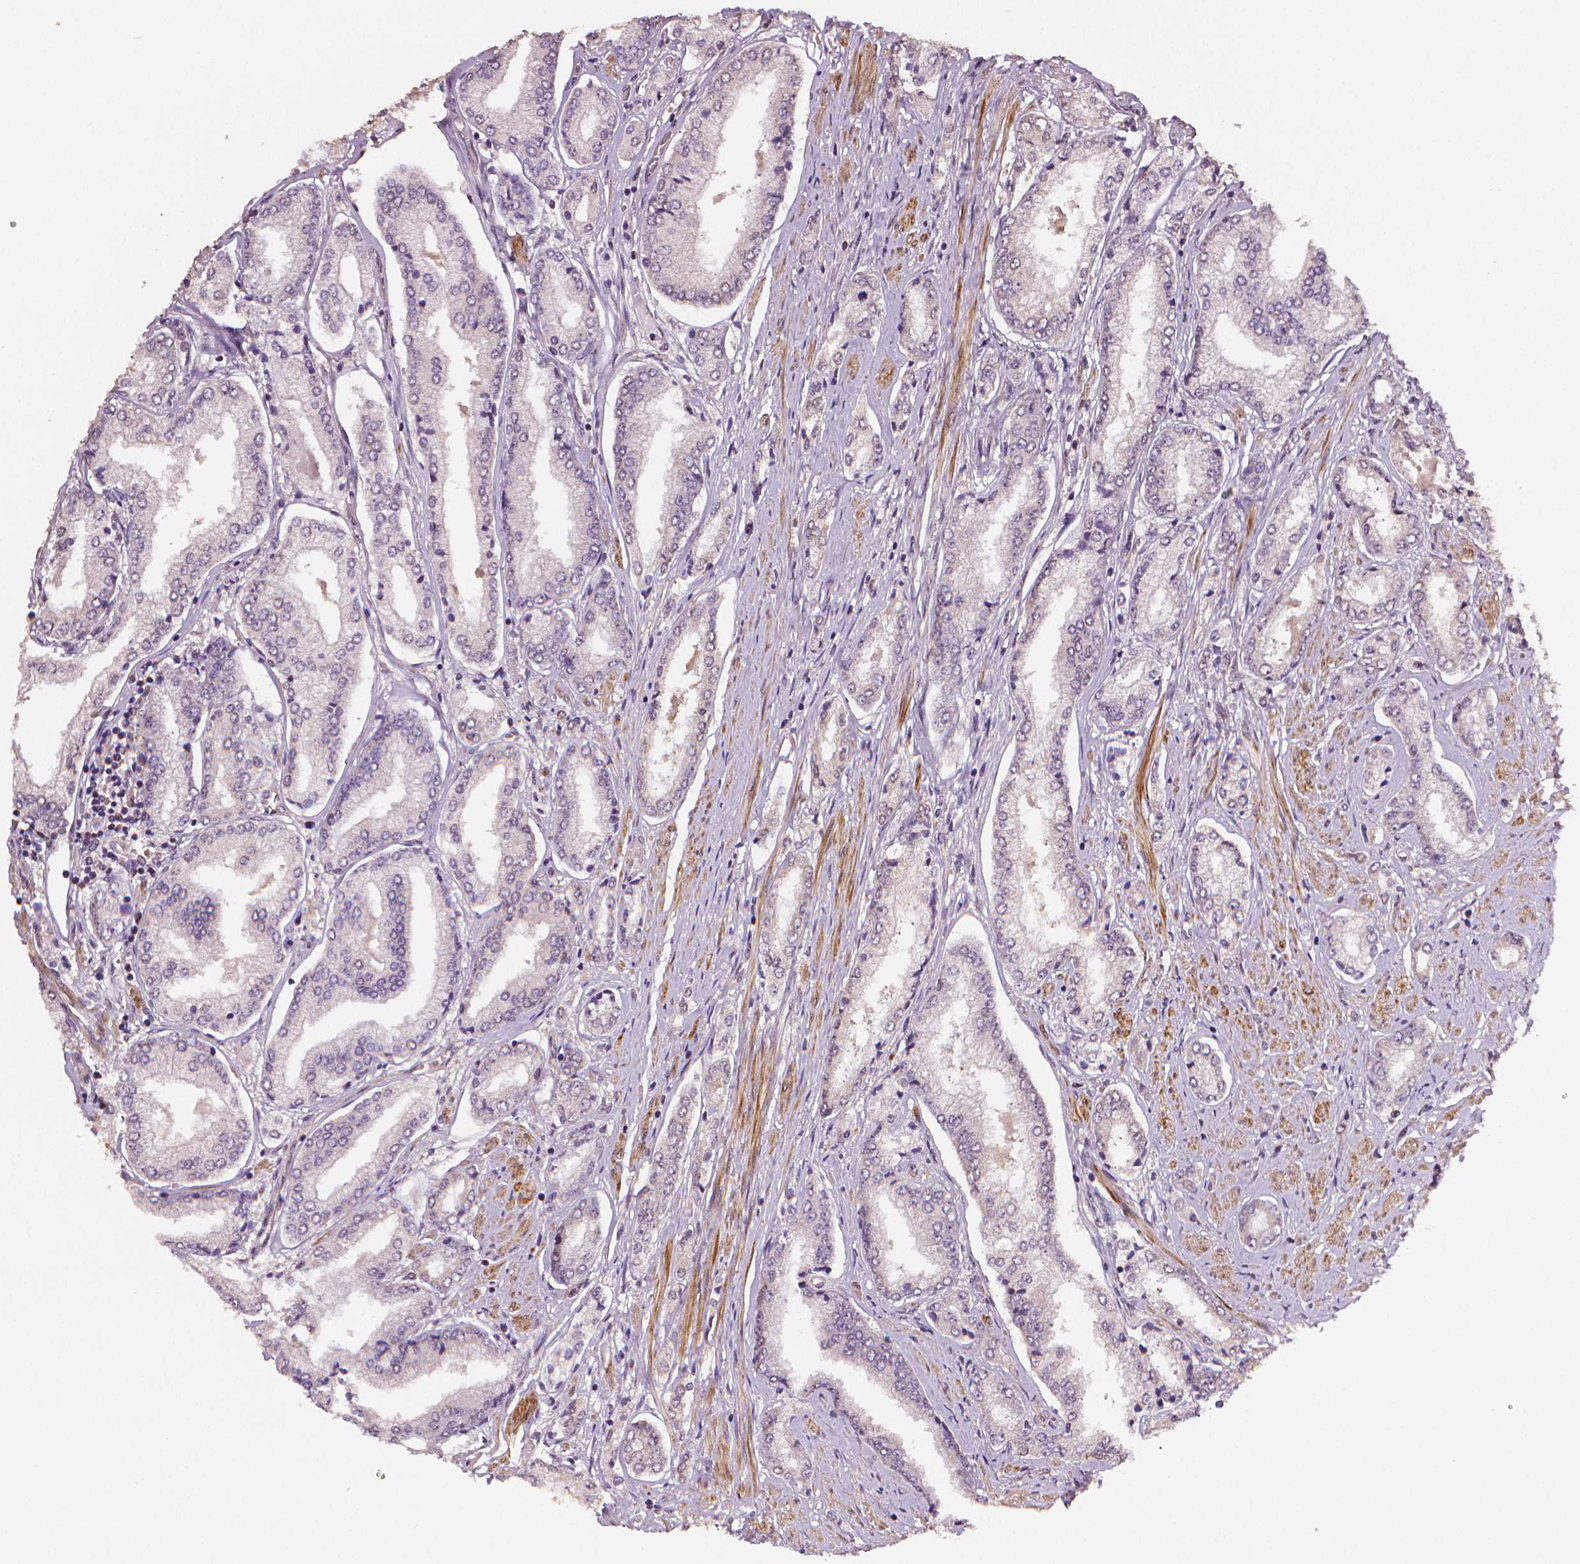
{"staining": {"intensity": "negative", "quantity": "none", "location": "none"}, "tissue": "prostate cancer", "cell_type": "Tumor cells", "image_type": "cancer", "snomed": [{"axis": "morphology", "description": "Adenocarcinoma, NOS"}, {"axis": "topography", "description": "Prostate"}], "caption": "The photomicrograph demonstrates no significant positivity in tumor cells of prostate cancer (adenocarcinoma).", "gene": "STAT3", "patient": {"sex": "male", "age": 63}}